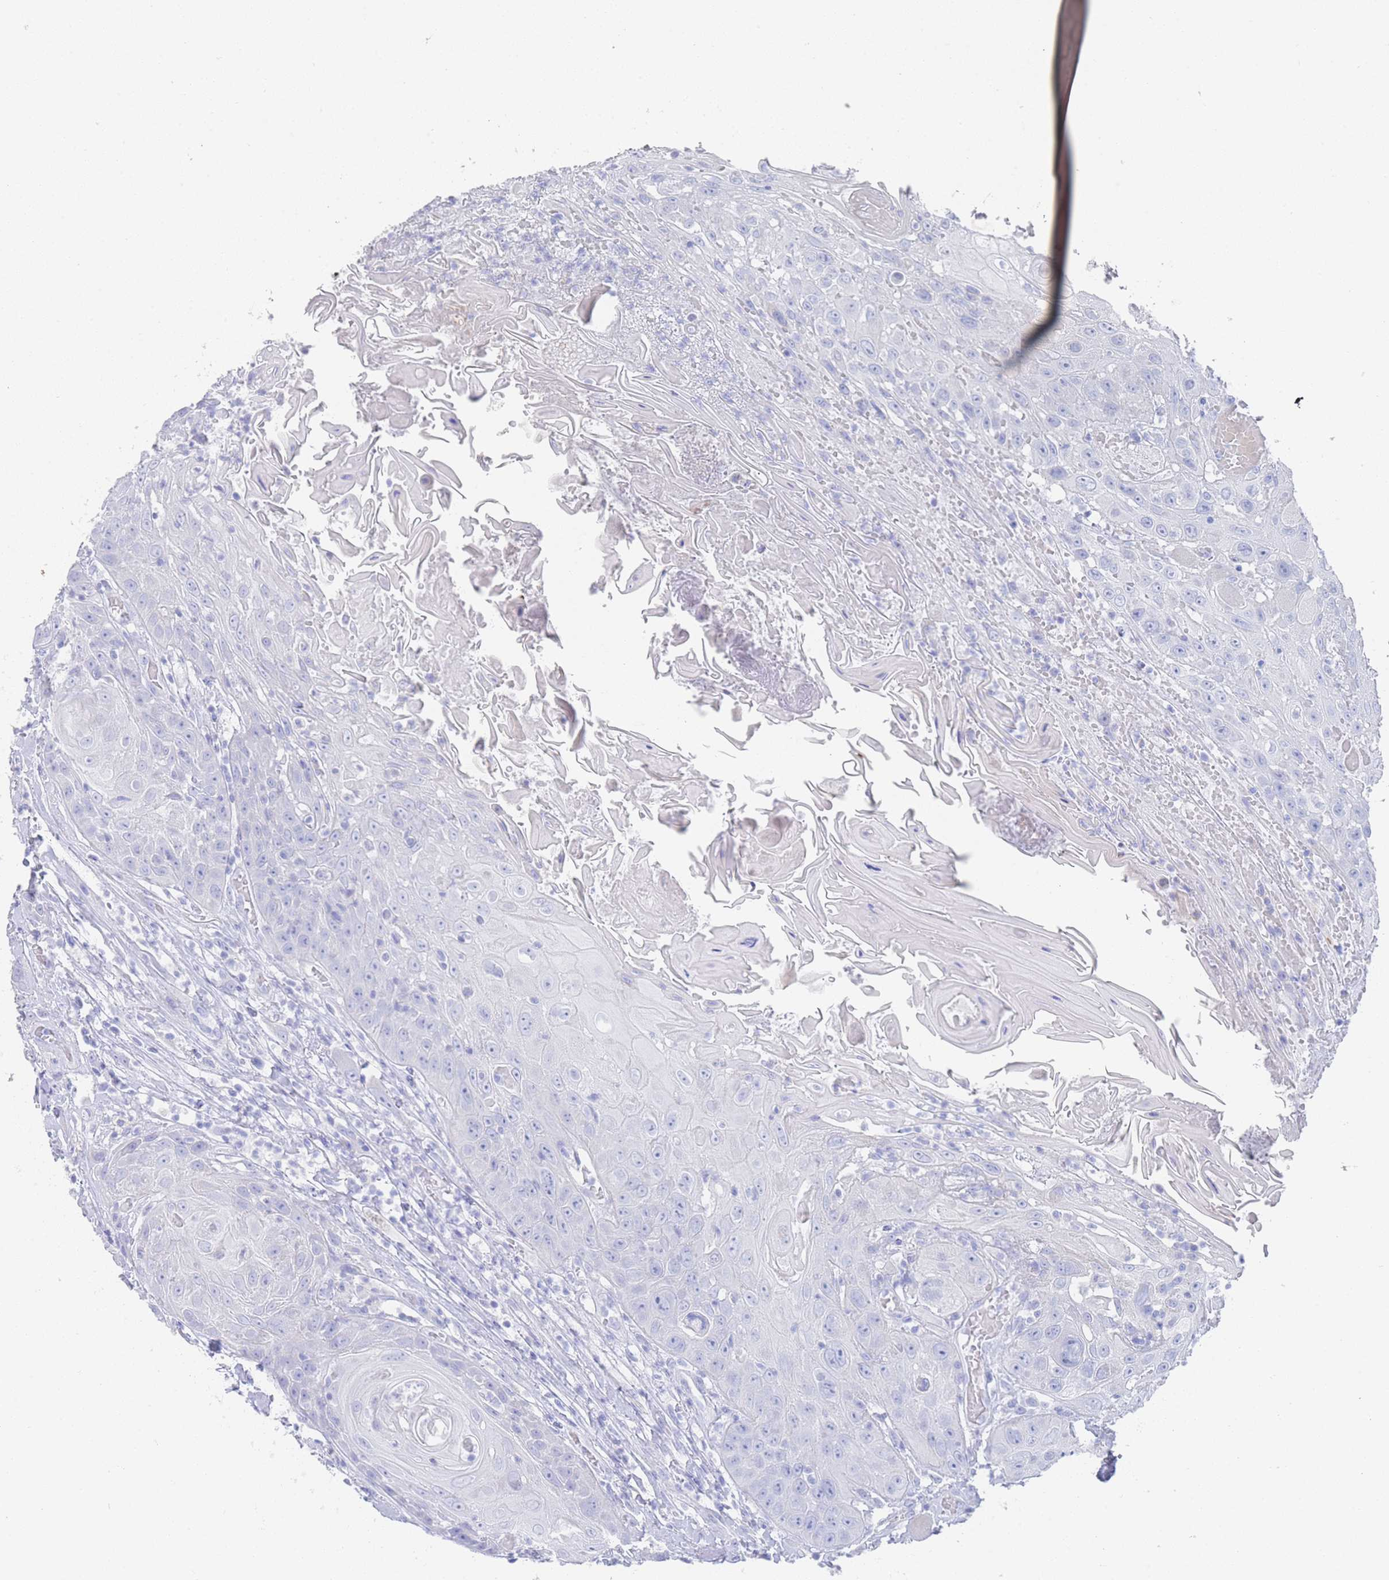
{"staining": {"intensity": "negative", "quantity": "none", "location": "none"}, "tissue": "head and neck cancer", "cell_type": "Tumor cells", "image_type": "cancer", "snomed": [{"axis": "morphology", "description": "Squamous cell carcinoma, NOS"}, {"axis": "topography", "description": "Head-Neck"}], "caption": "A micrograph of human head and neck cancer is negative for staining in tumor cells. The staining was performed using DAB to visualize the protein expression in brown, while the nuclei were stained in blue with hematoxylin (Magnification: 20x).", "gene": "LRRC37A", "patient": {"sex": "female", "age": 59}}